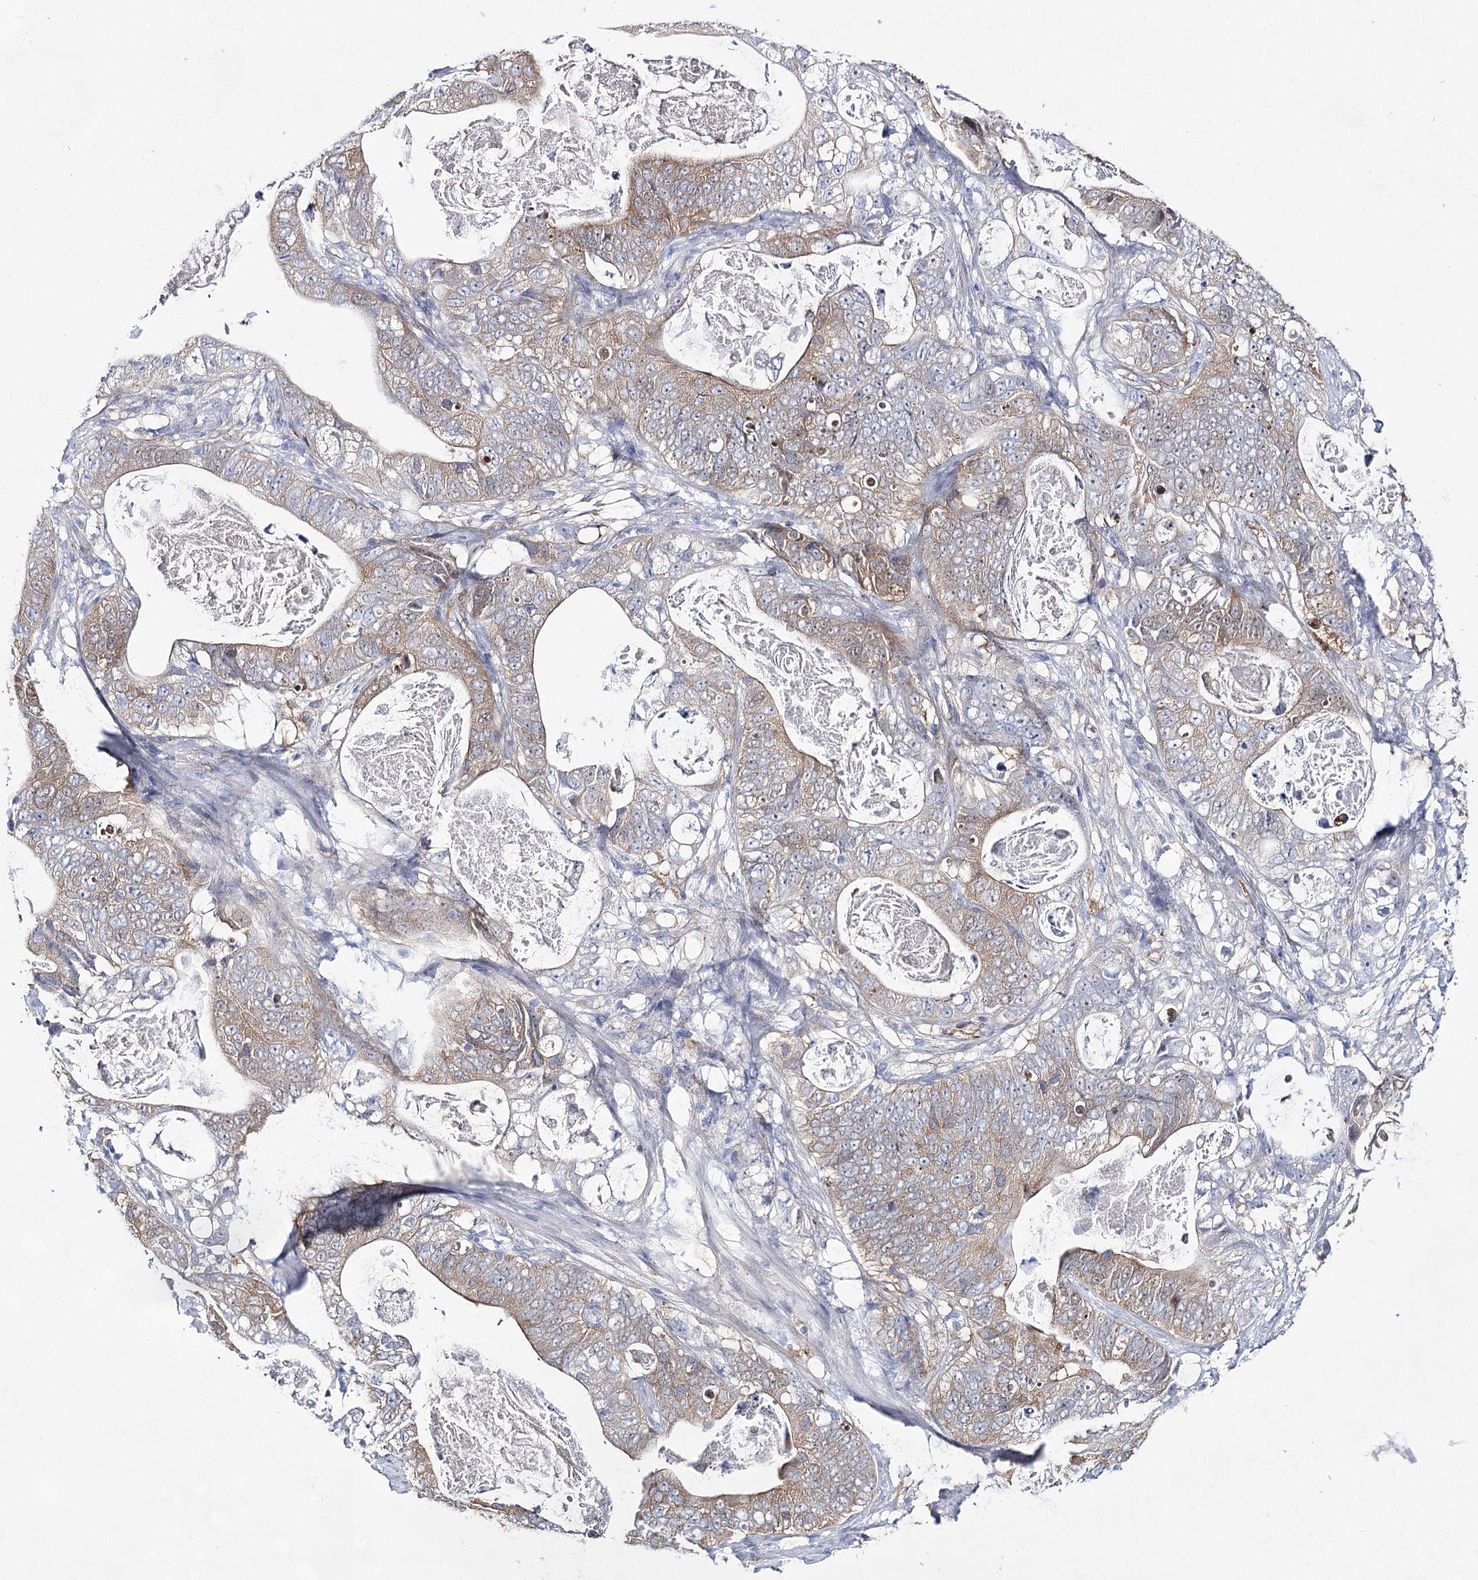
{"staining": {"intensity": "weak", "quantity": ">75%", "location": "cytoplasmic/membranous"}, "tissue": "stomach cancer", "cell_type": "Tumor cells", "image_type": "cancer", "snomed": [{"axis": "morphology", "description": "Normal tissue, NOS"}, {"axis": "morphology", "description": "Adenocarcinoma, NOS"}, {"axis": "topography", "description": "Stomach"}], "caption": "Immunohistochemical staining of stomach cancer exhibits low levels of weak cytoplasmic/membranous expression in about >75% of tumor cells.", "gene": "UGDH", "patient": {"sex": "female", "age": 89}}